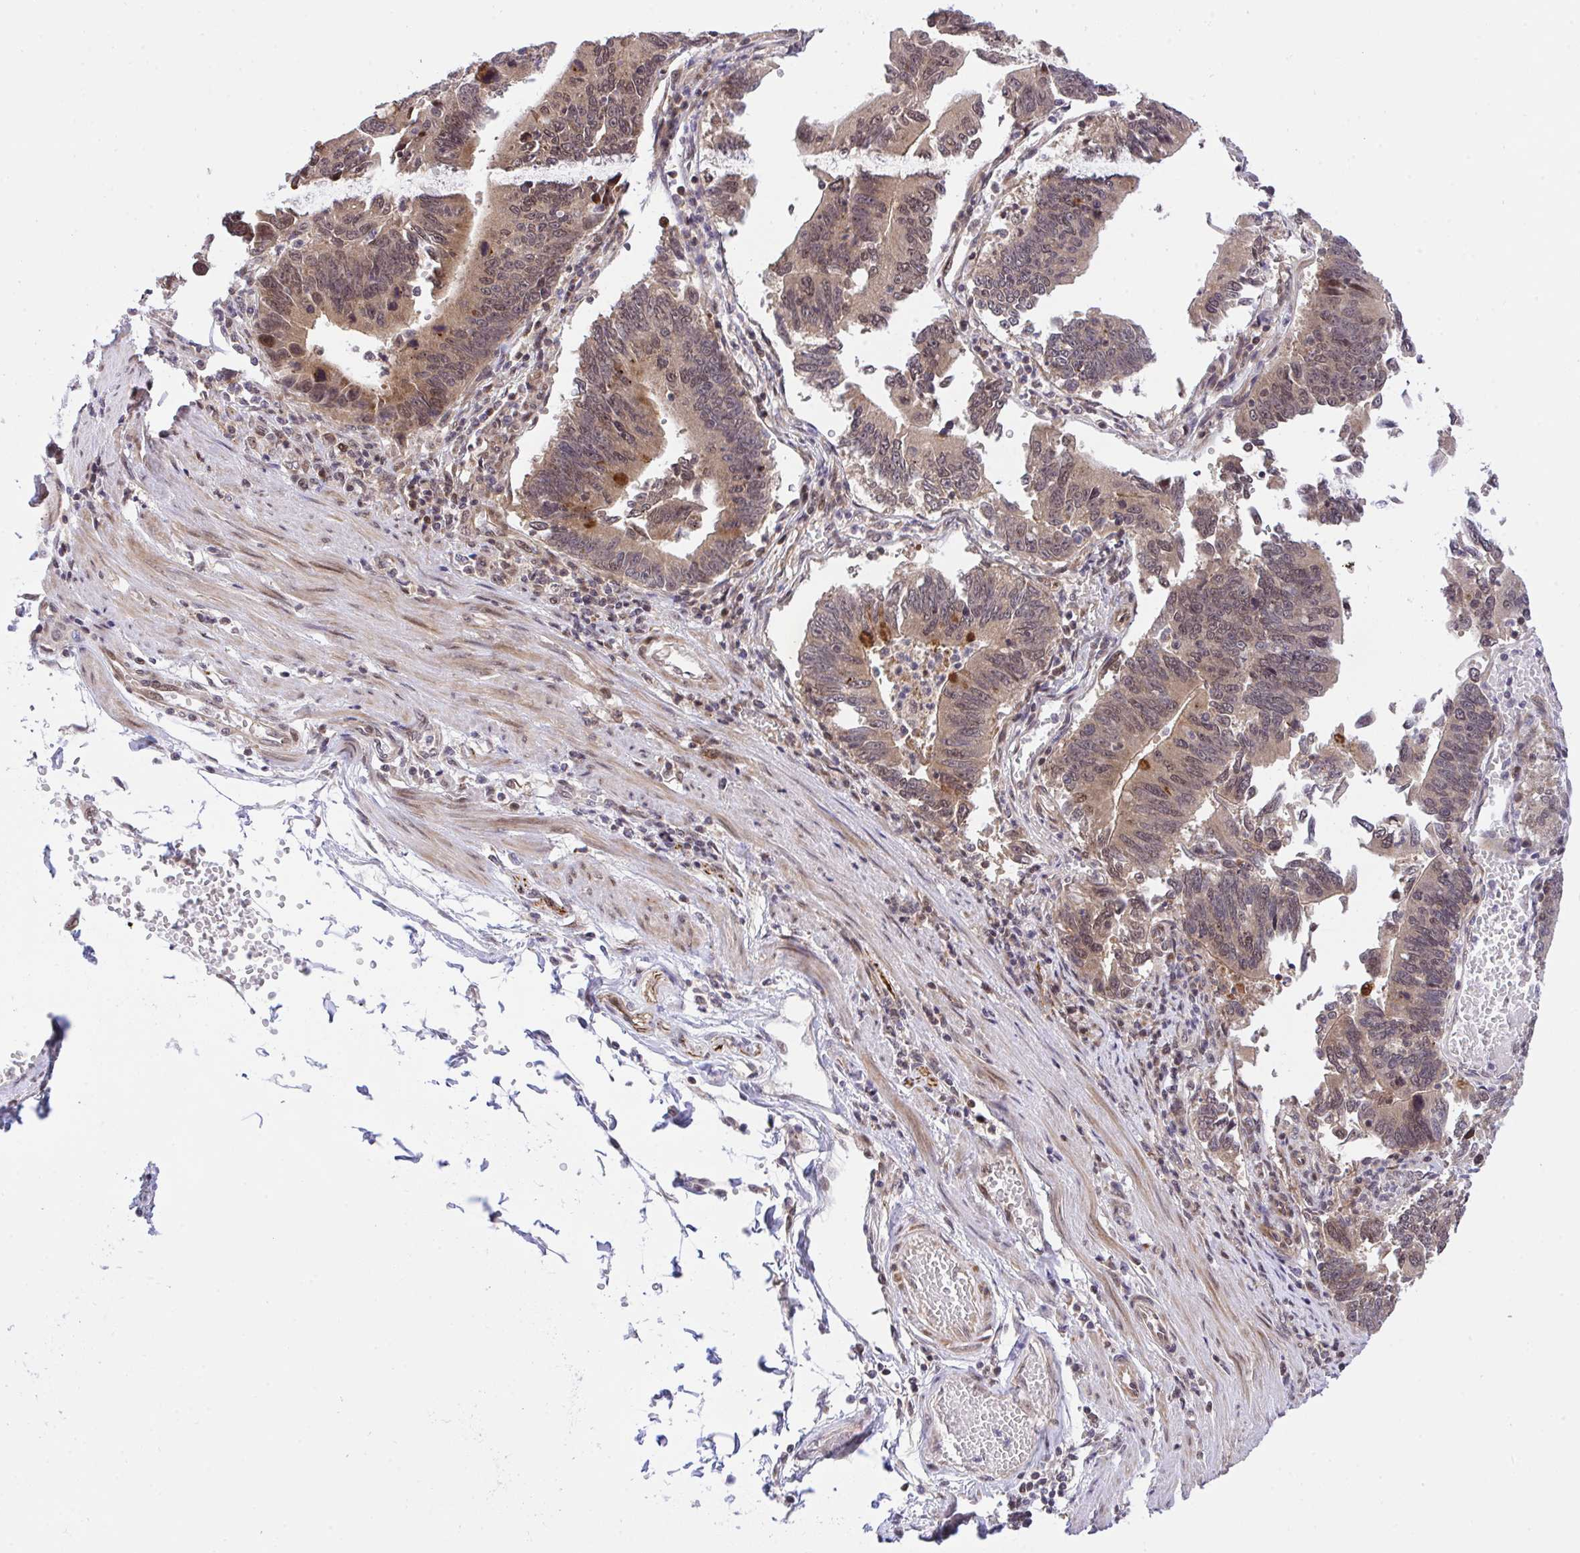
{"staining": {"intensity": "weak", "quantity": ">75%", "location": "cytoplasmic/membranous"}, "tissue": "stomach cancer", "cell_type": "Tumor cells", "image_type": "cancer", "snomed": [{"axis": "morphology", "description": "Adenocarcinoma, NOS"}, {"axis": "topography", "description": "Stomach"}], "caption": "About >75% of tumor cells in stomach cancer (adenocarcinoma) exhibit weak cytoplasmic/membranous protein expression as visualized by brown immunohistochemical staining.", "gene": "ERI1", "patient": {"sex": "male", "age": 59}}